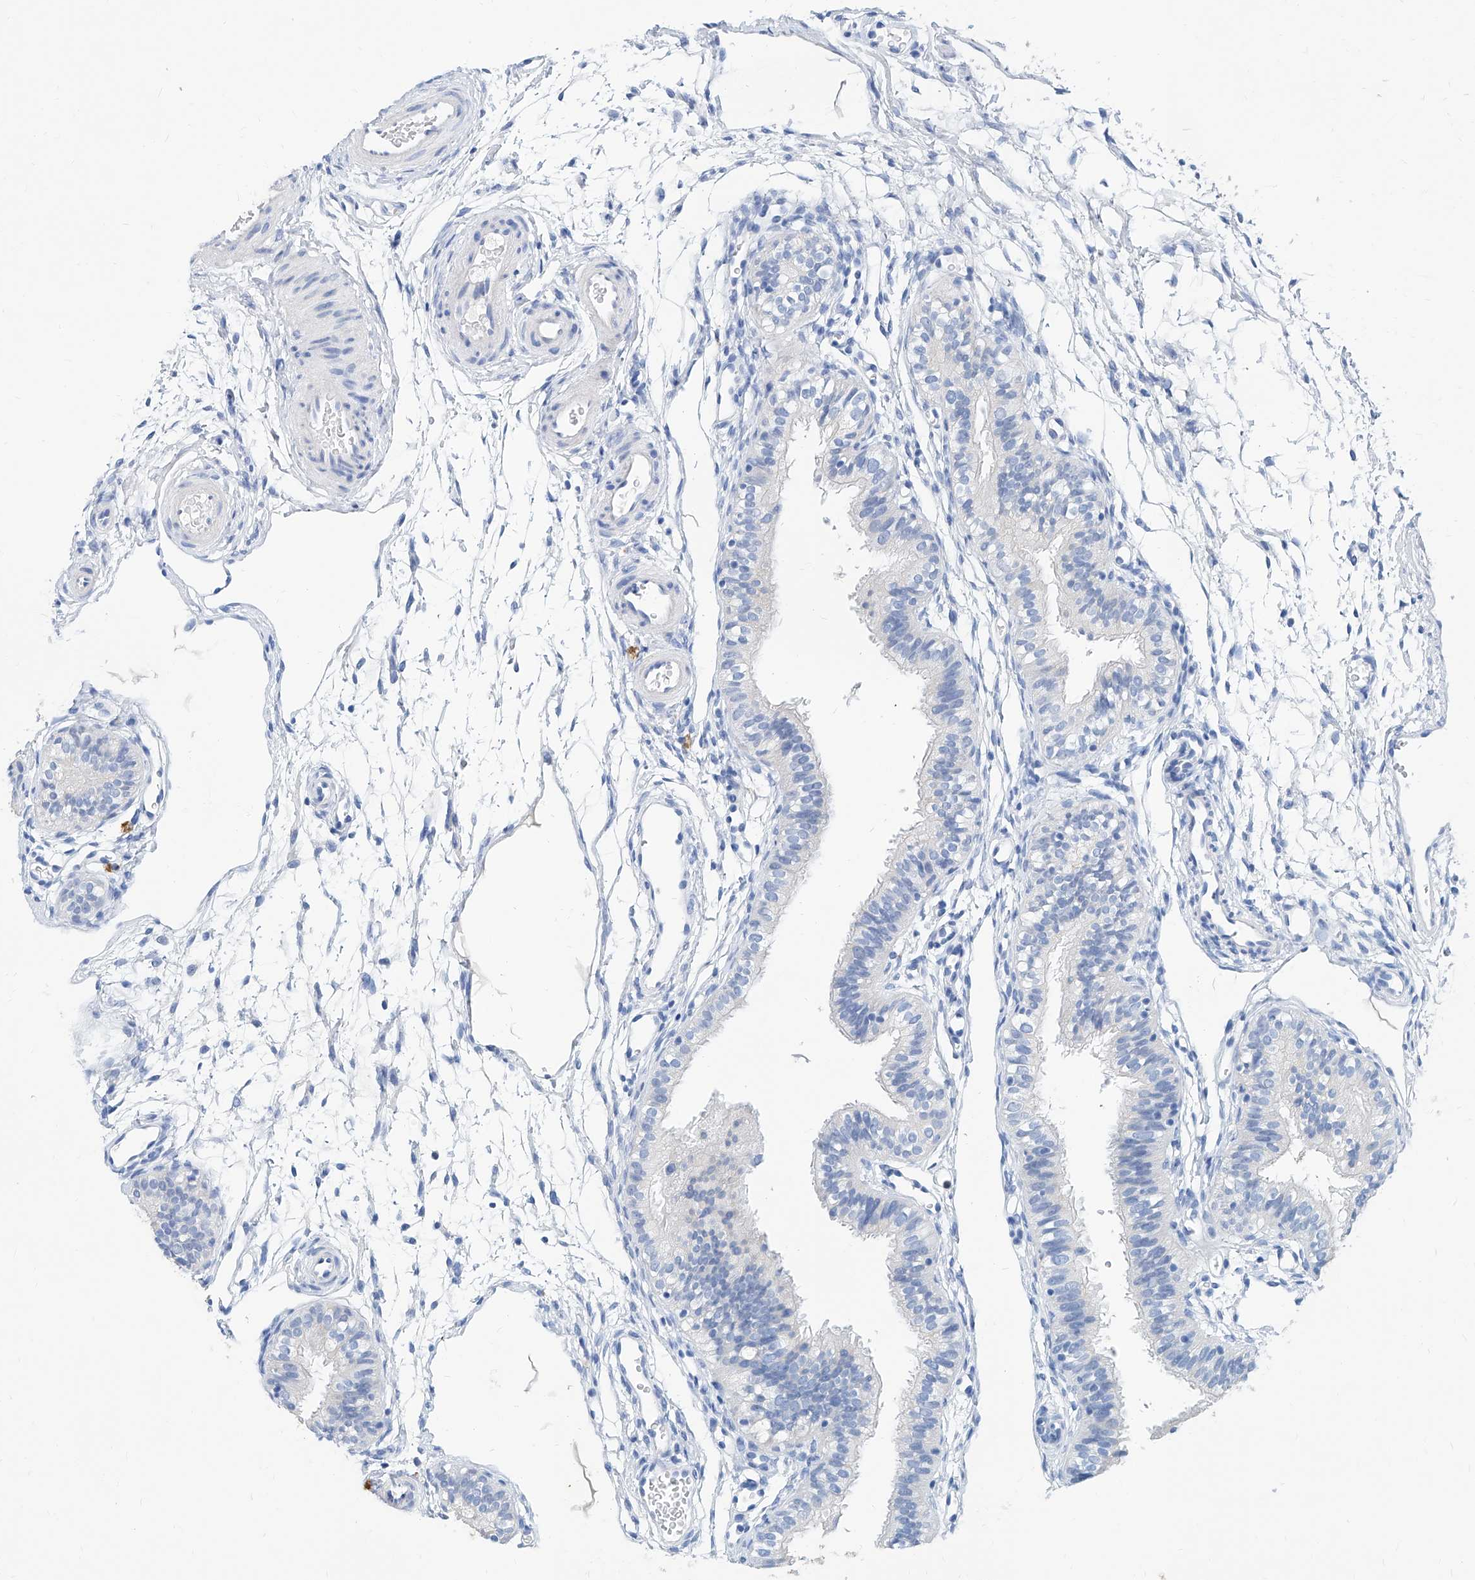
{"staining": {"intensity": "negative", "quantity": "none", "location": "none"}, "tissue": "fallopian tube", "cell_type": "Glandular cells", "image_type": "normal", "snomed": [{"axis": "morphology", "description": "Normal tissue, NOS"}, {"axis": "topography", "description": "Fallopian tube"}], "caption": "Image shows no significant protein expression in glandular cells of benign fallopian tube. (Brightfield microscopy of DAB immunohistochemistry (IHC) at high magnification).", "gene": "SLC25A29", "patient": {"sex": "female", "age": 35}}